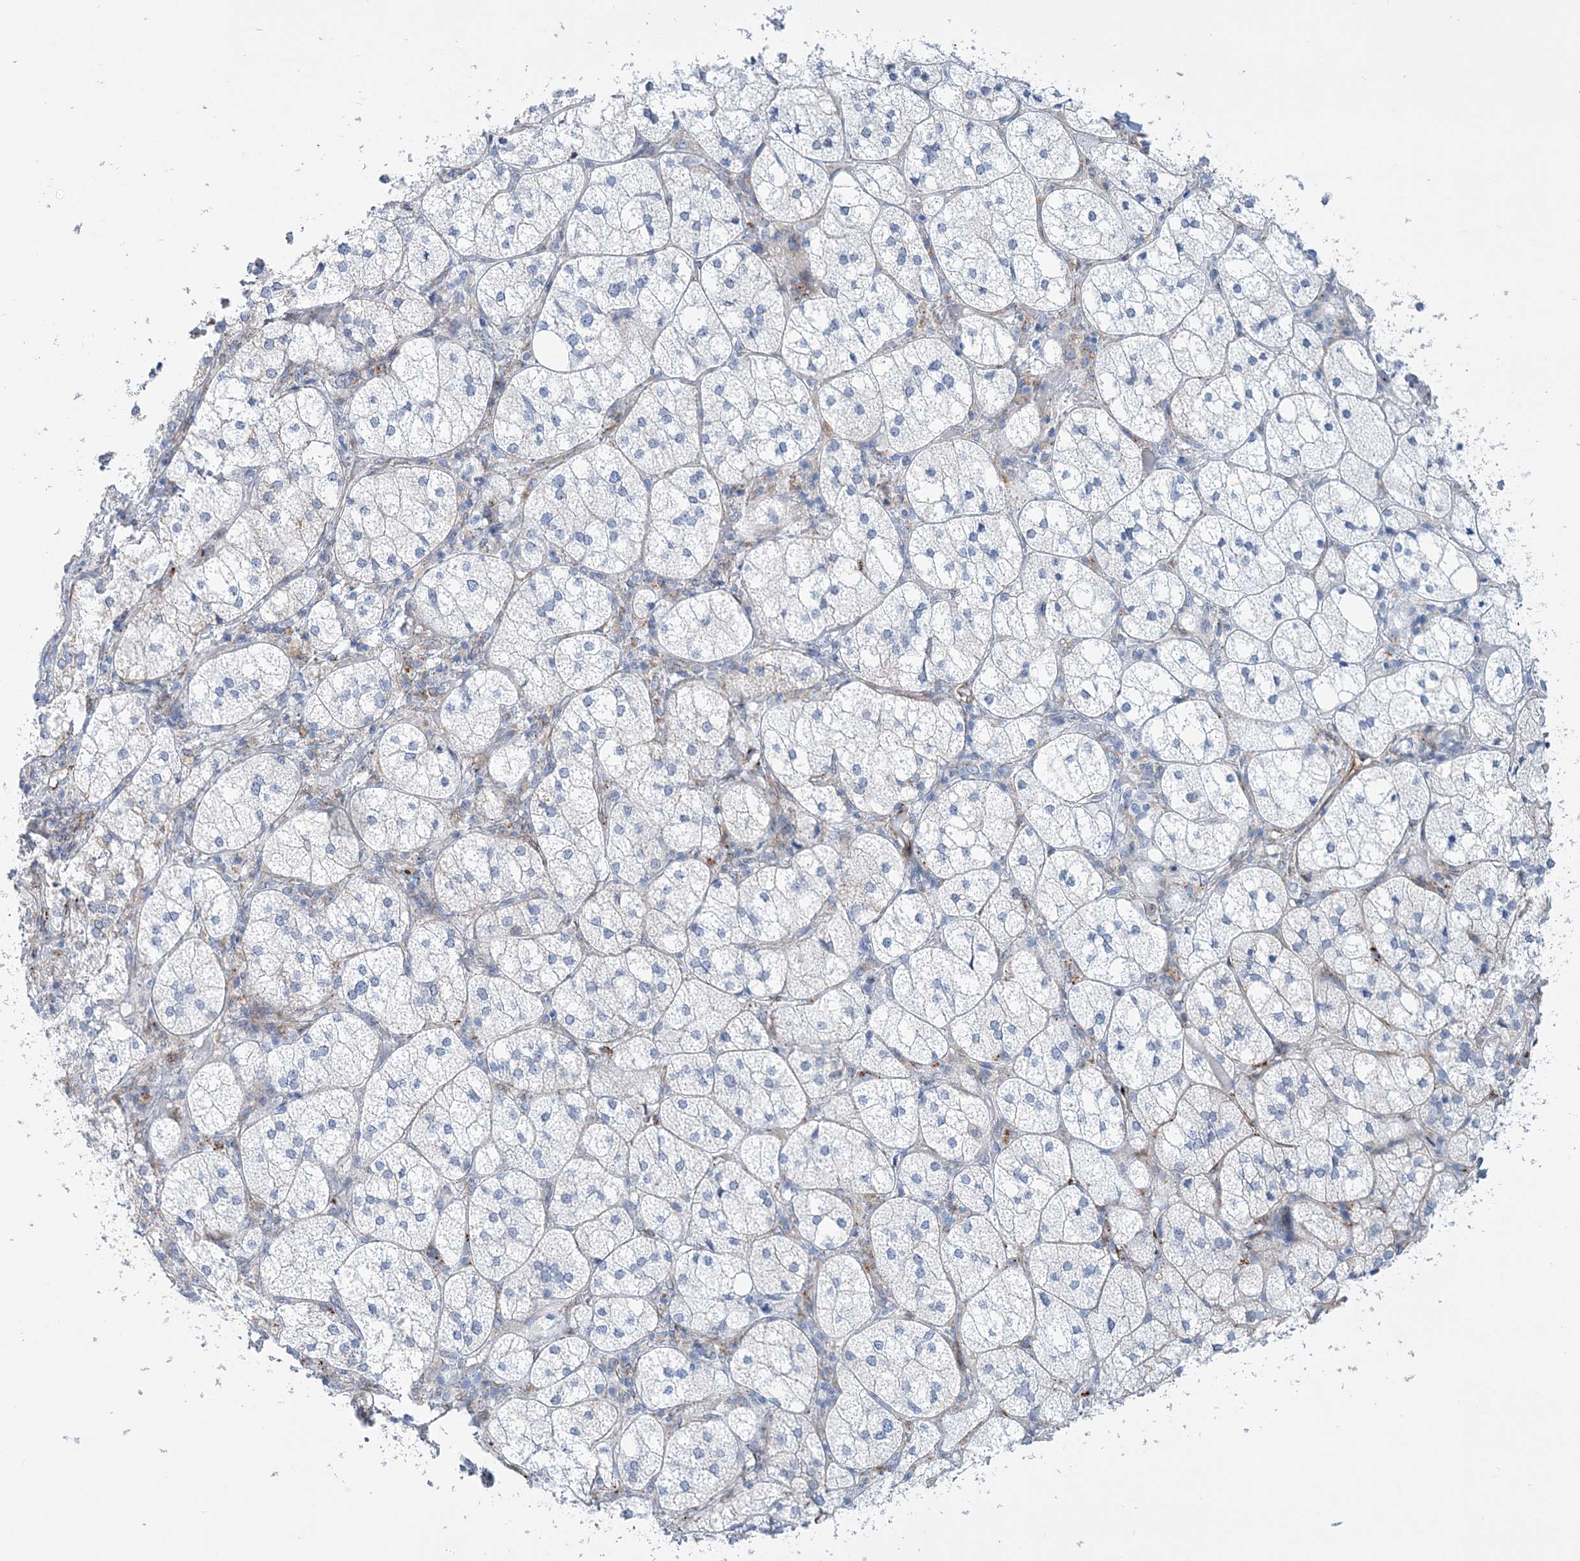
{"staining": {"intensity": "moderate", "quantity": "<25%", "location": "cytoplasmic/membranous"}, "tissue": "adrenal gland", "cell_type": "Glandular cells", "image_type": "normal", "snomed": [{"axis": "morphology", "description": "Normal tissue, NOS"}, {"axis": "topography", "description": "Adrenal gland"}], "caption": "High-magnification brightfield microscopy of unremarkable adrenal gland stained with DAB (brown) and counterstained with hematoxylin (blue). glandular cells exhibit moderate cytoplasmic/membranous expression is appreciated in approximately<25% of cells. (DAB IHC with brightfield microscopy, high magnification).", "gene": "RAB11FIP5", "patient": {"sex": "female", "age": 61}}